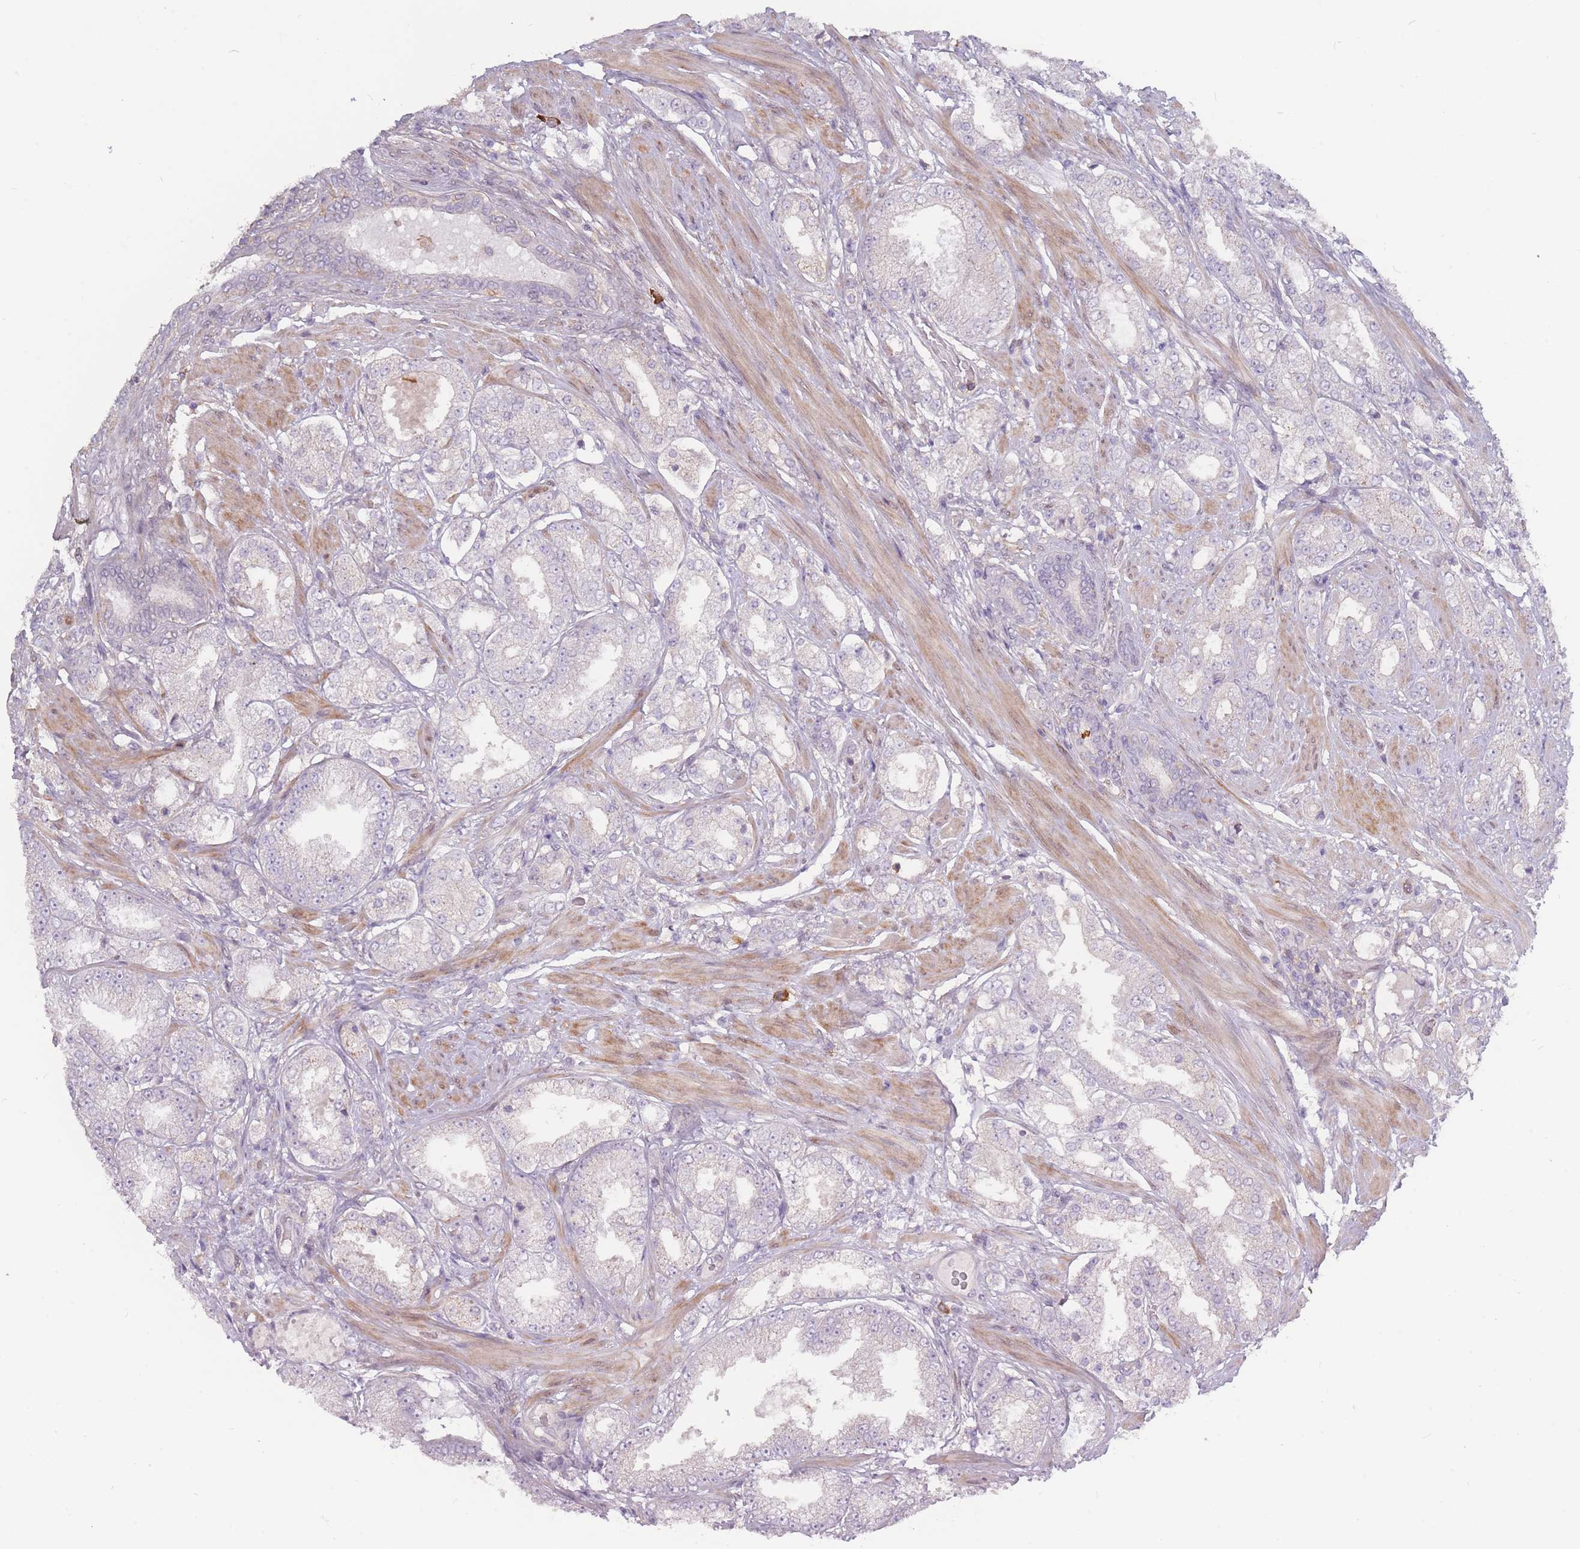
{"staining": {"intensity": "negative", "quantity": "none", "location": "none"}, "tissue": "prostate cancer", "cell_type": "Tumor cells", "image_type": "cancer", "snomed": [{"axis": "morphology", "description": "Adenocarcinoma, High grade"}, {"axis": "topography", "description": "Prostate"}], "caption": "Prostate cancer stained for a protein using immunohistochemistry (IHC) reveals no positivity tumor cells.", "gene": "TET3", "patient": {"sex": "male", "age": 68}}